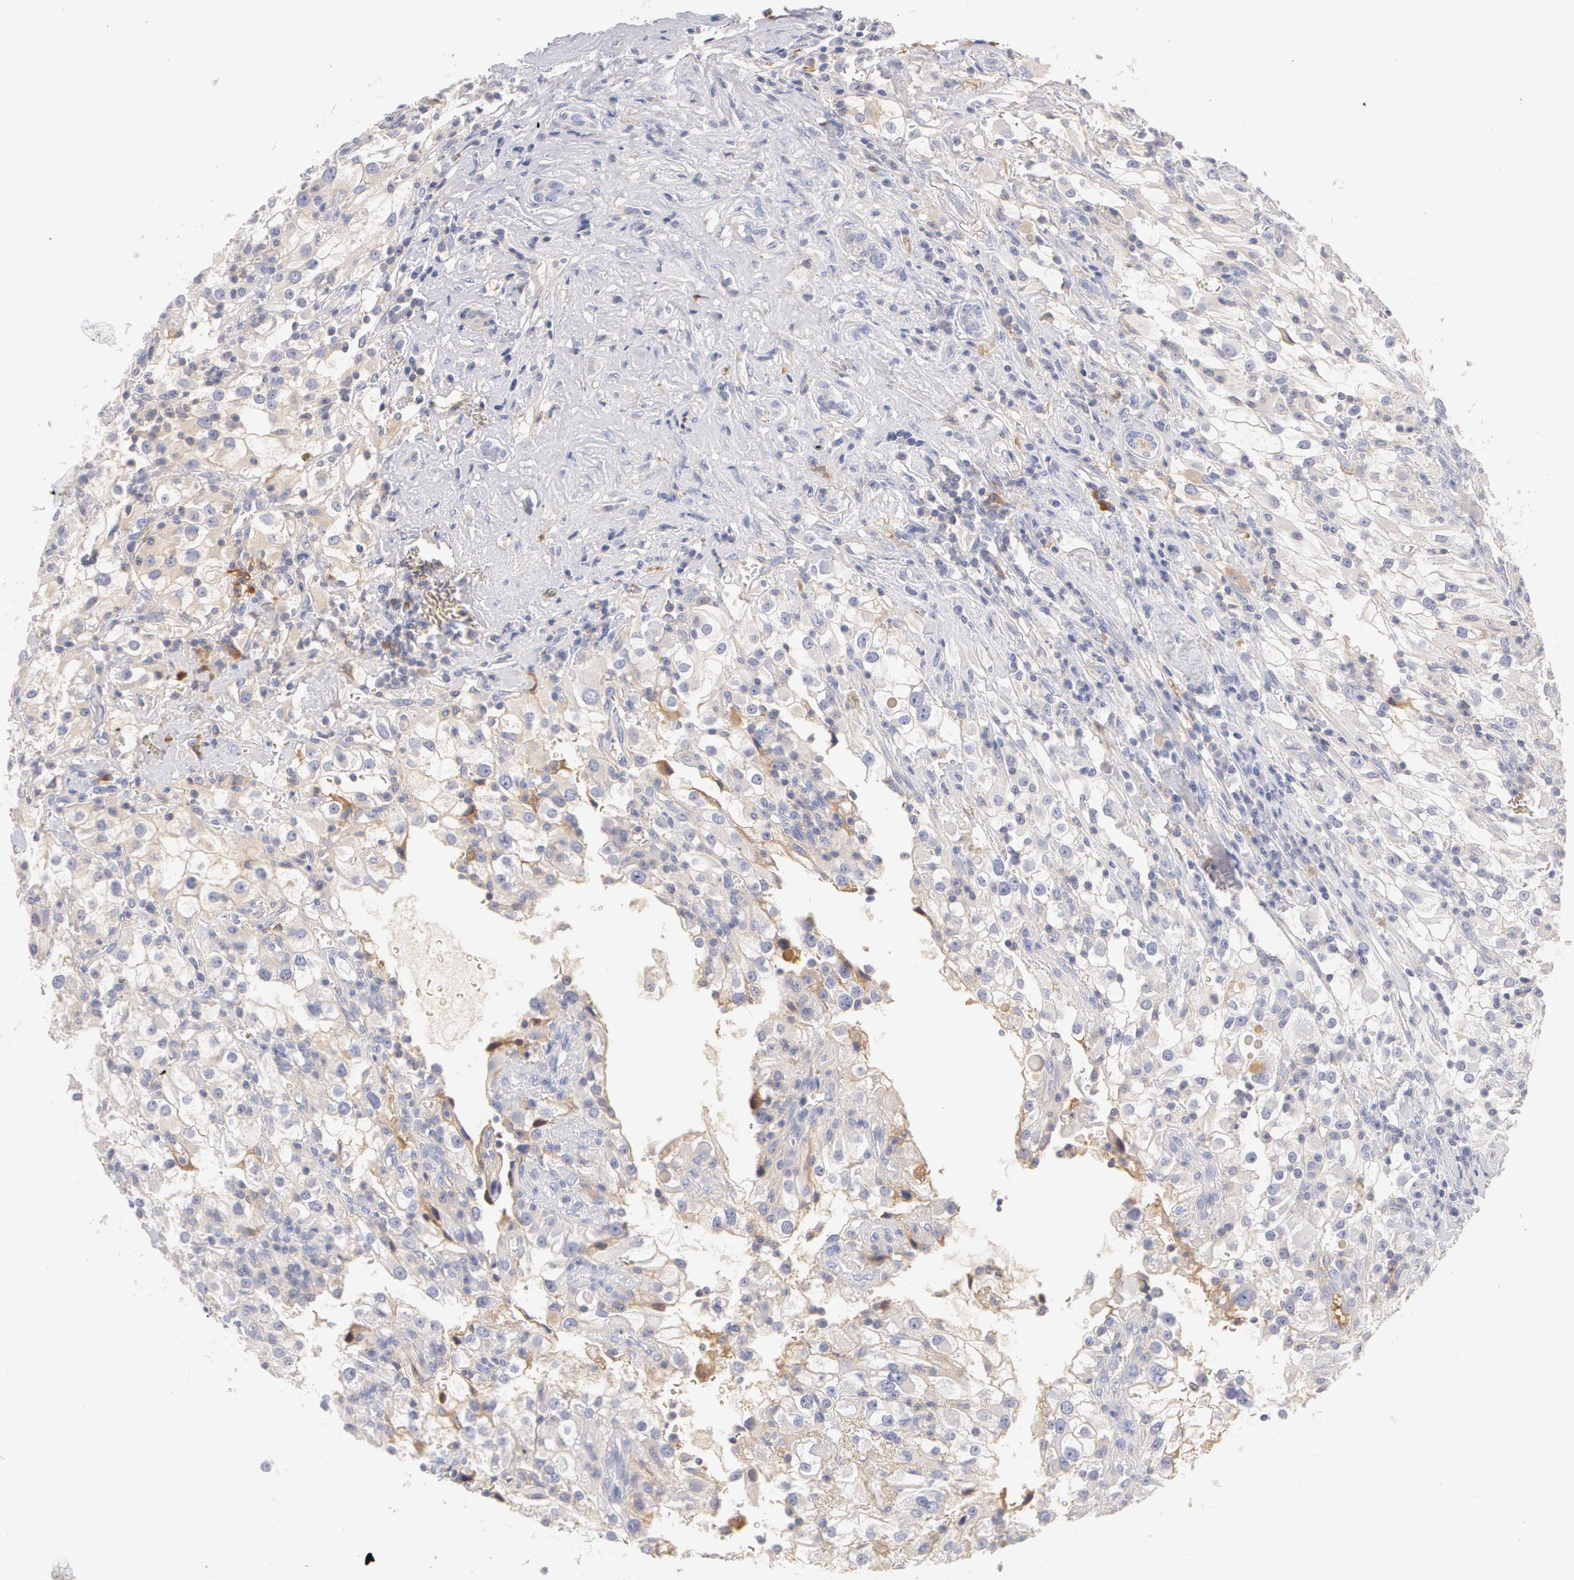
{"staining": {"intensity": "negative", "quantity": "none", "location": "none"}, "tissue": "renal cancer", "cell_type": "Tumor cells", "image_type": "cancer", "snomed": [{"axis": "morphology", "description": "Adenocarcinoma, NOS"}, {"axis": "topography", "description": "Kidney"}], "caption": "Immunohistochemistry image of human renal cancer stained for a protein (brown), which shows no expression in tumor cells.", "gene": "GC", "patient": {"sex": "female", "age": 52}}